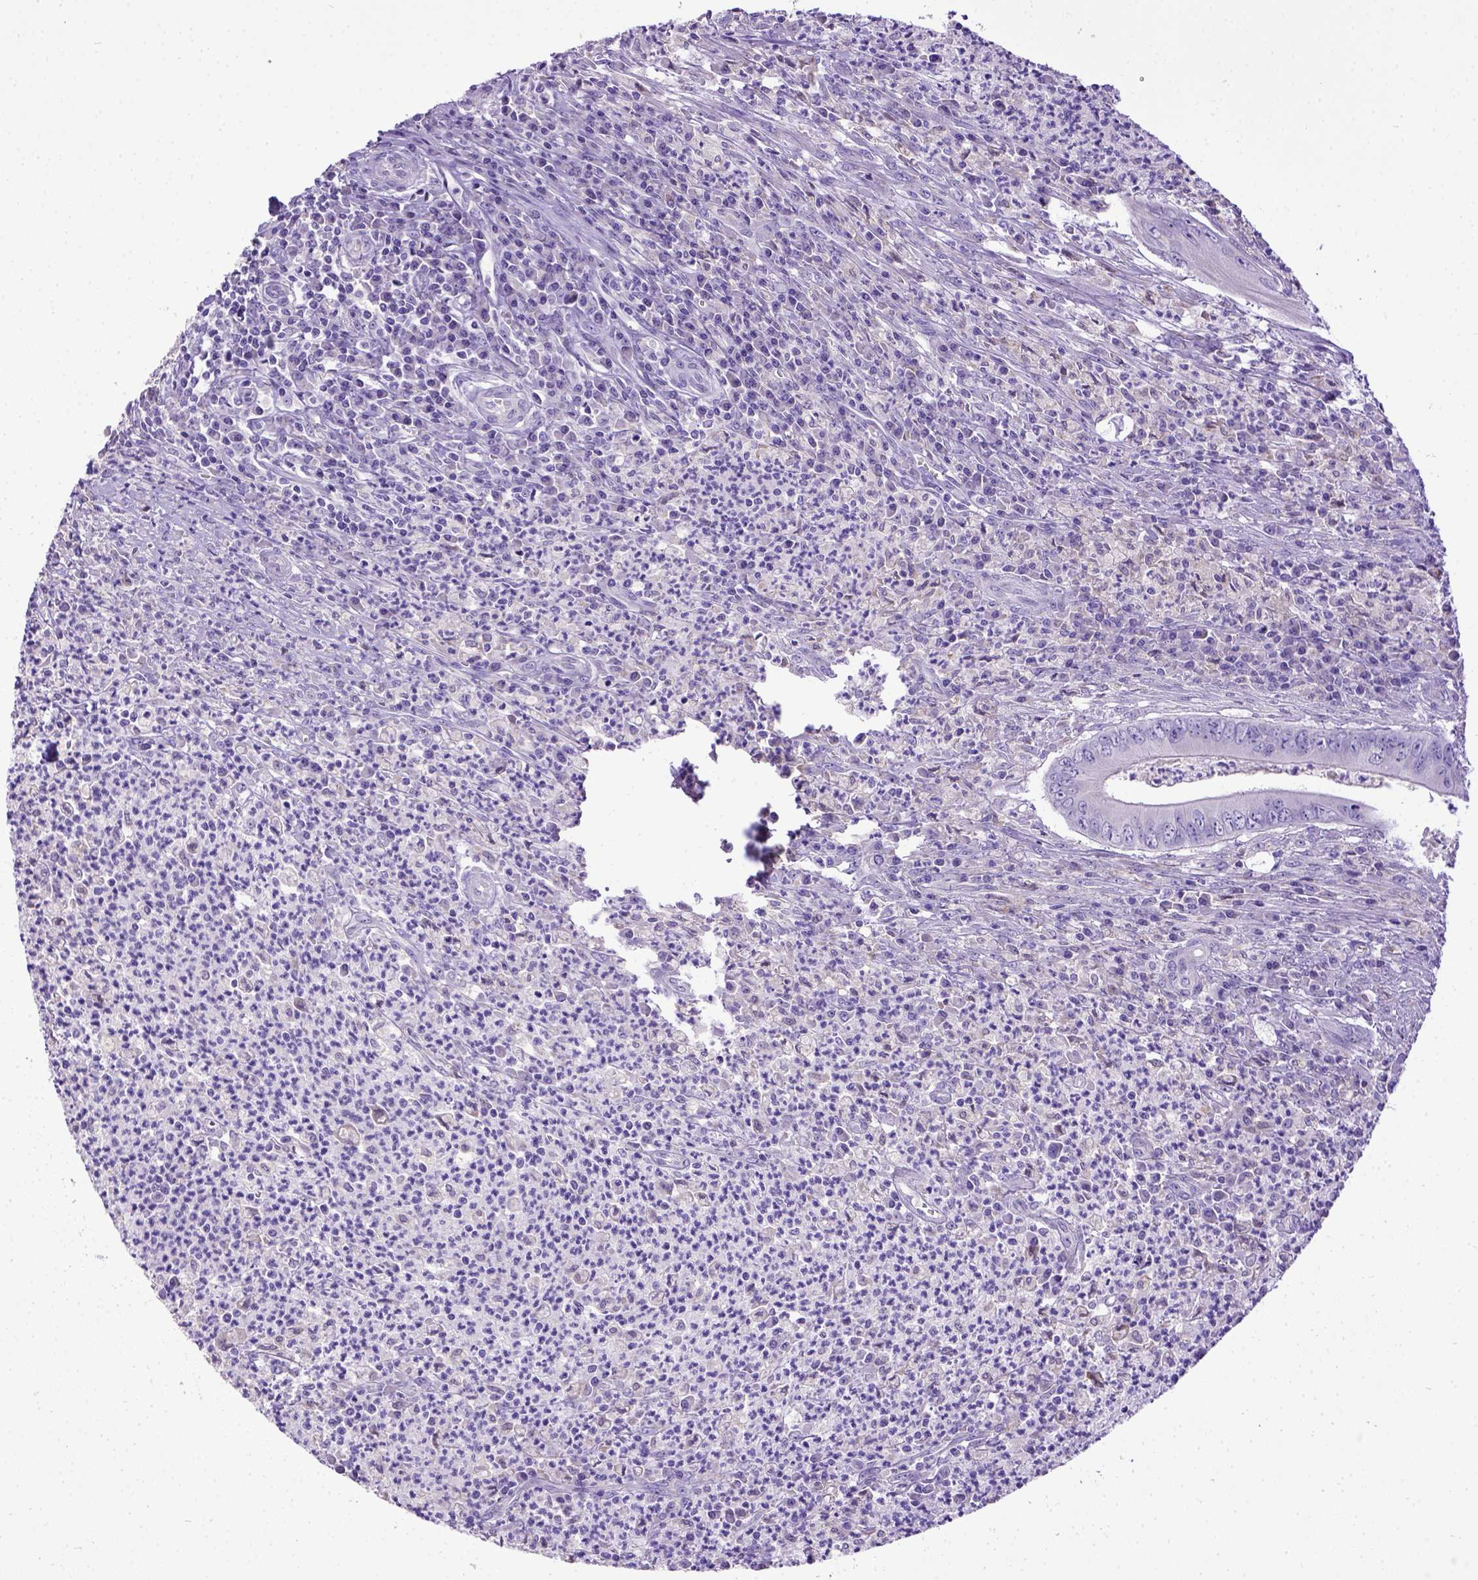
{"staining": {"intensity": "negative", "quantity": "none", "location": "none"}, "tissue": "colorectal cancer", "cell_type": "Tumor cells", "image_type": "cancer", "snomed": [{"axis": "morphology", "description": "Adenocarcinoma, NOS"}, {"axis": "topography", "description": "Colon"}], "caption": "Human adenocarcinoma (colorectal) stained for a protein using IHC demonstrates no positivity in tumor cells.", "gene": "SPEF1", "patient": {"sex": "female", "age": 74}}